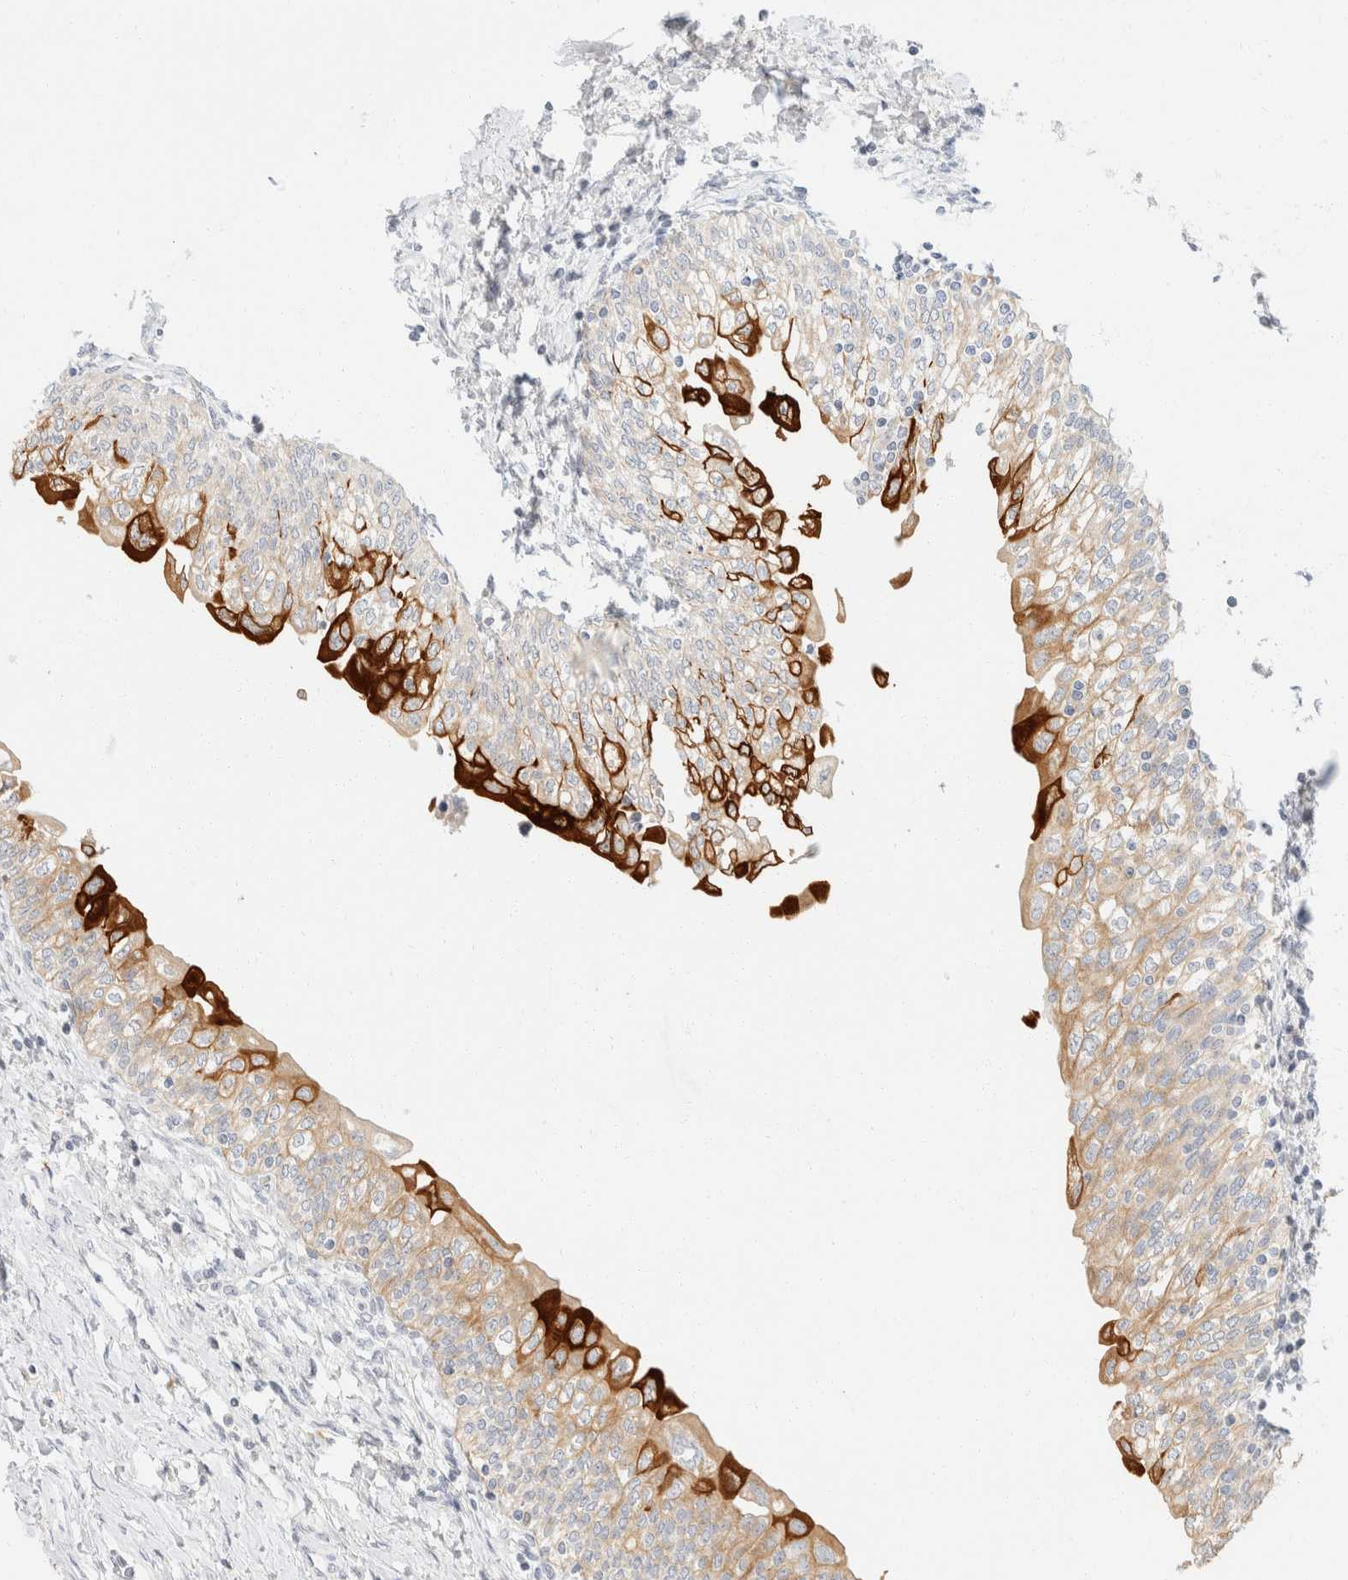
{"staining": {"intensity": "strong", "quantity": "<25%", "location": "cytoplasmic/membranous"}, "tissue": "urinary bladder", "cell_type": "Urothelial cells", "image_type": "normal", "snomed": [{"axis": "morphology", "description": "Normal tissue, NOS"}, {"axis": "topography", "description": "Urinary bladder"}], "caption": "Normal urinary bladder exhibits strong cytoplasmic/membranous positivity in approximately <25% of urothelial cells The staining was performed using DAB (3,3'-diaminobenzidine), with brown indicating positive protein expression. Nuclei are stained blue with hematoxylin..", "gene": "KRT20", "patient": {"sex": "male", "age": 55}}